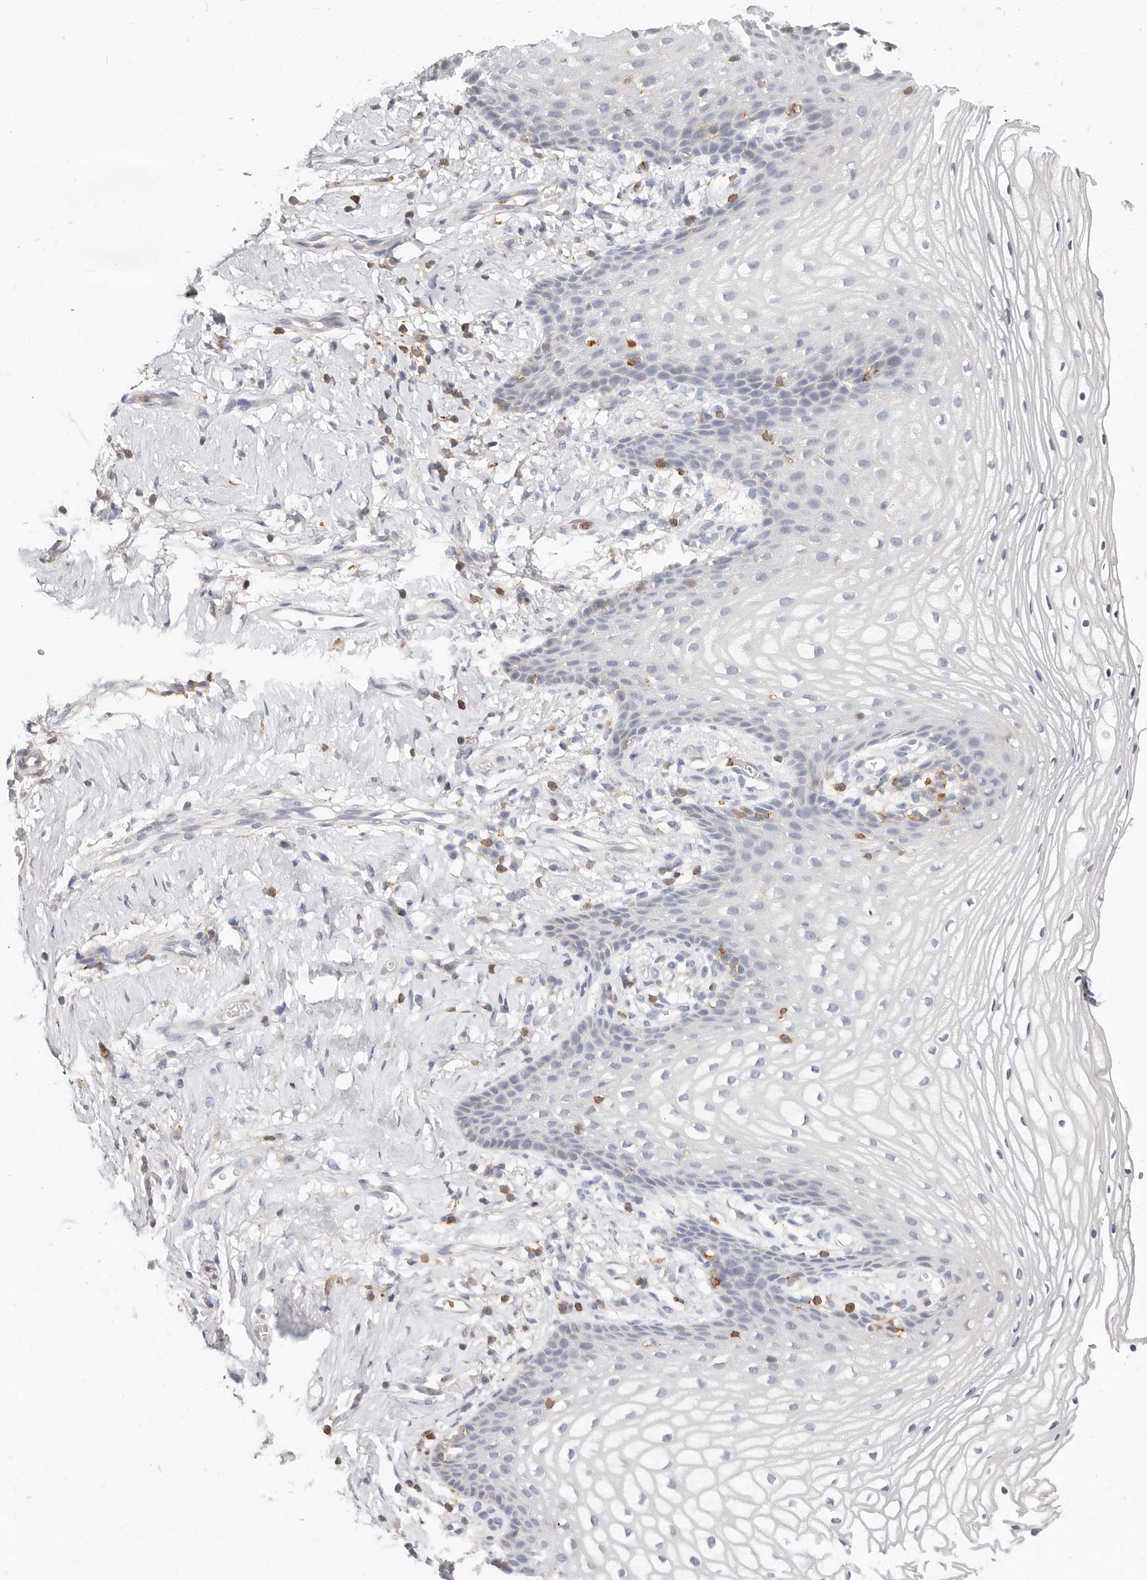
{"staining": {"intensity": "negative", "quantity": "none", "location": "none"}, "tissue": "vagina", "cell_type": "Squamous epithelial cells", "image_type": "normal", "snomed": [{"axis": "morphology", "description": "Normal tissue, NOS"}, {"axis": "topography", "description": "Vagina"}], "caption": "This is an IHC image of benign vagina. There is no staining in squamous epithelial cells.", "gene": "TMEM63B", "patient": {"sex": "female", "age": 60}}